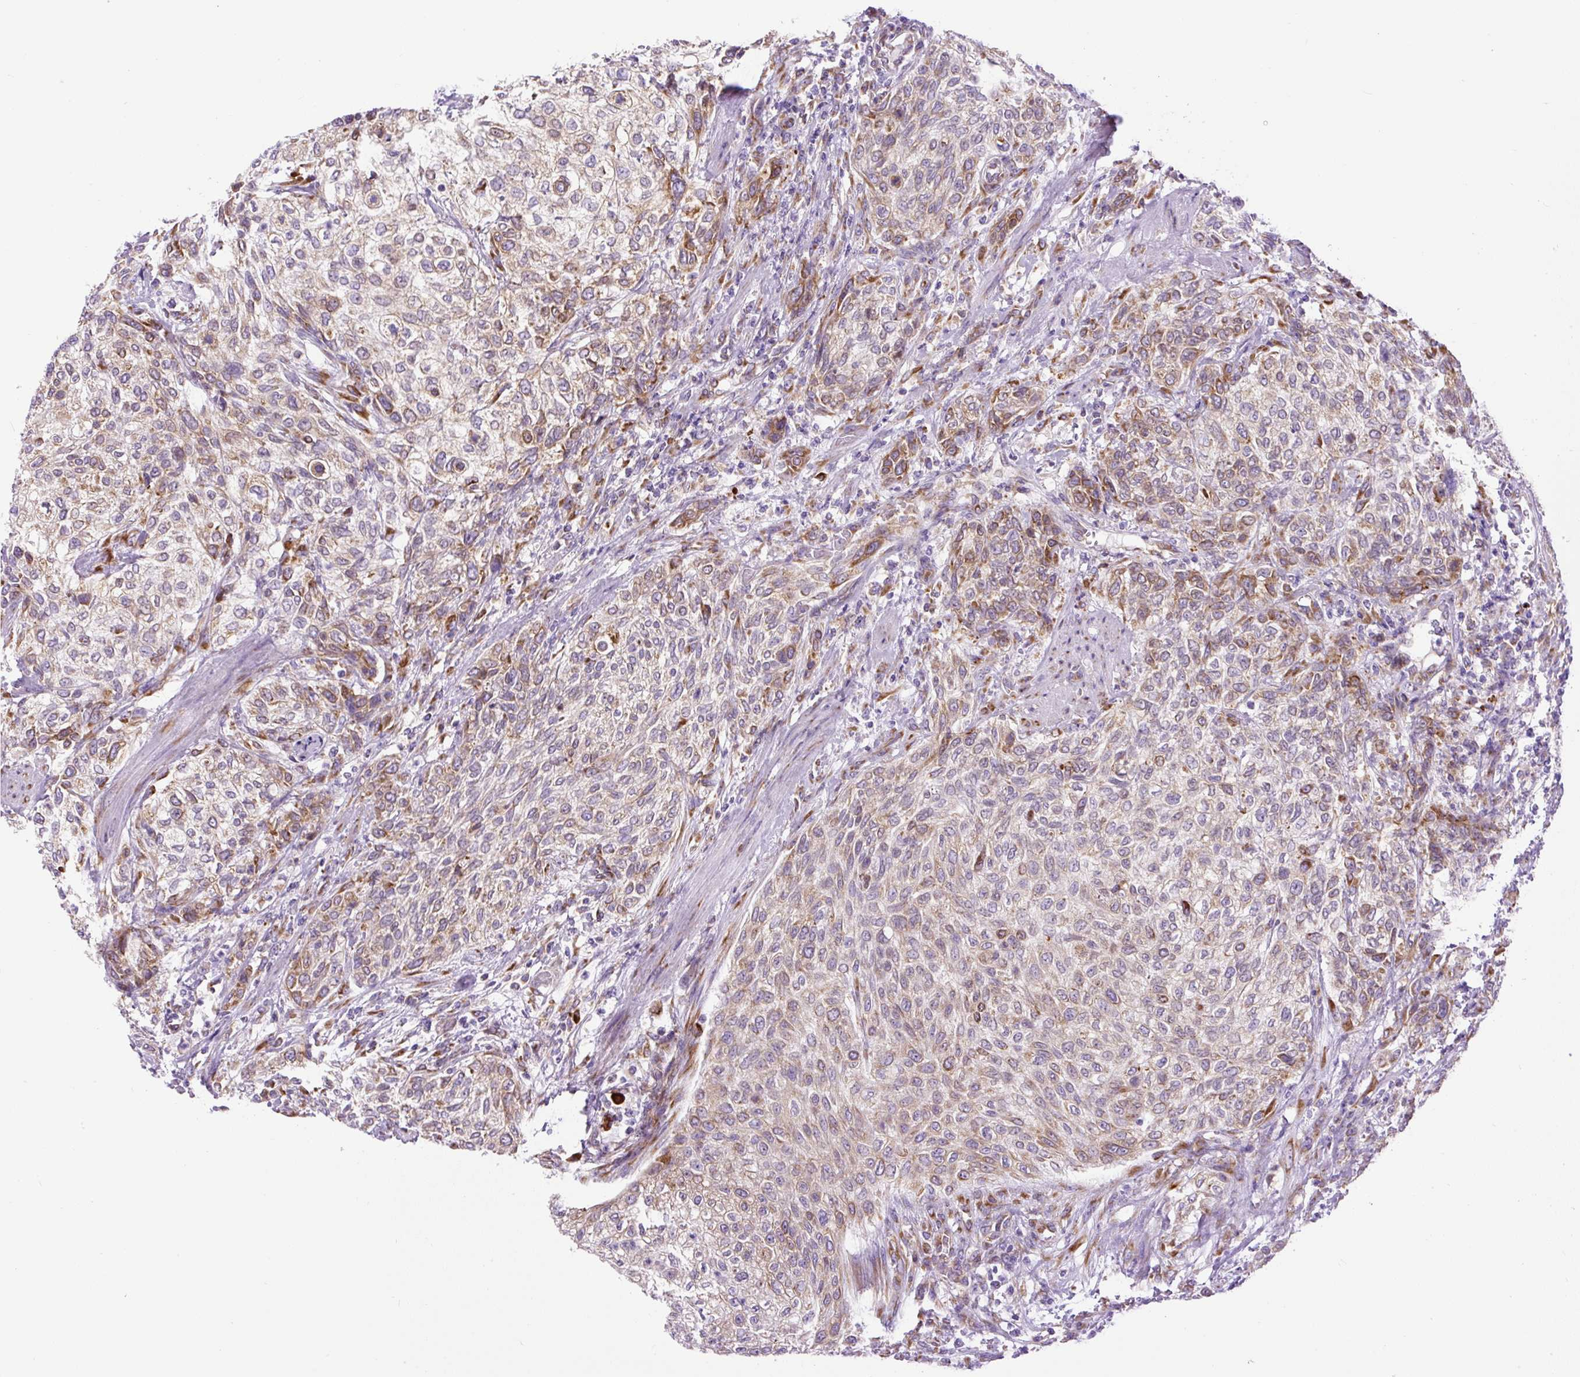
{"staining": {"intensity": "moderate", "quantity": ">75%", "location": "cytoplasmic/membranous"}, "tissue": "urothelial cancer", "cell_type": "Tumor cells", "image_type": "cancer", "snomed": [{"axis": "morphology", "description": "Urothelial carcinoma, High grade"}, {"axis": "topography", "description": "Urinary bladder"}], "caption": "Protein expression analysis of urothelial cancer shows moderate cytoplasmic/membranous staining in approximately >75% of tumor cells.", "gene": "DDOST", "patient": {"sex": "male", "age": 35}}